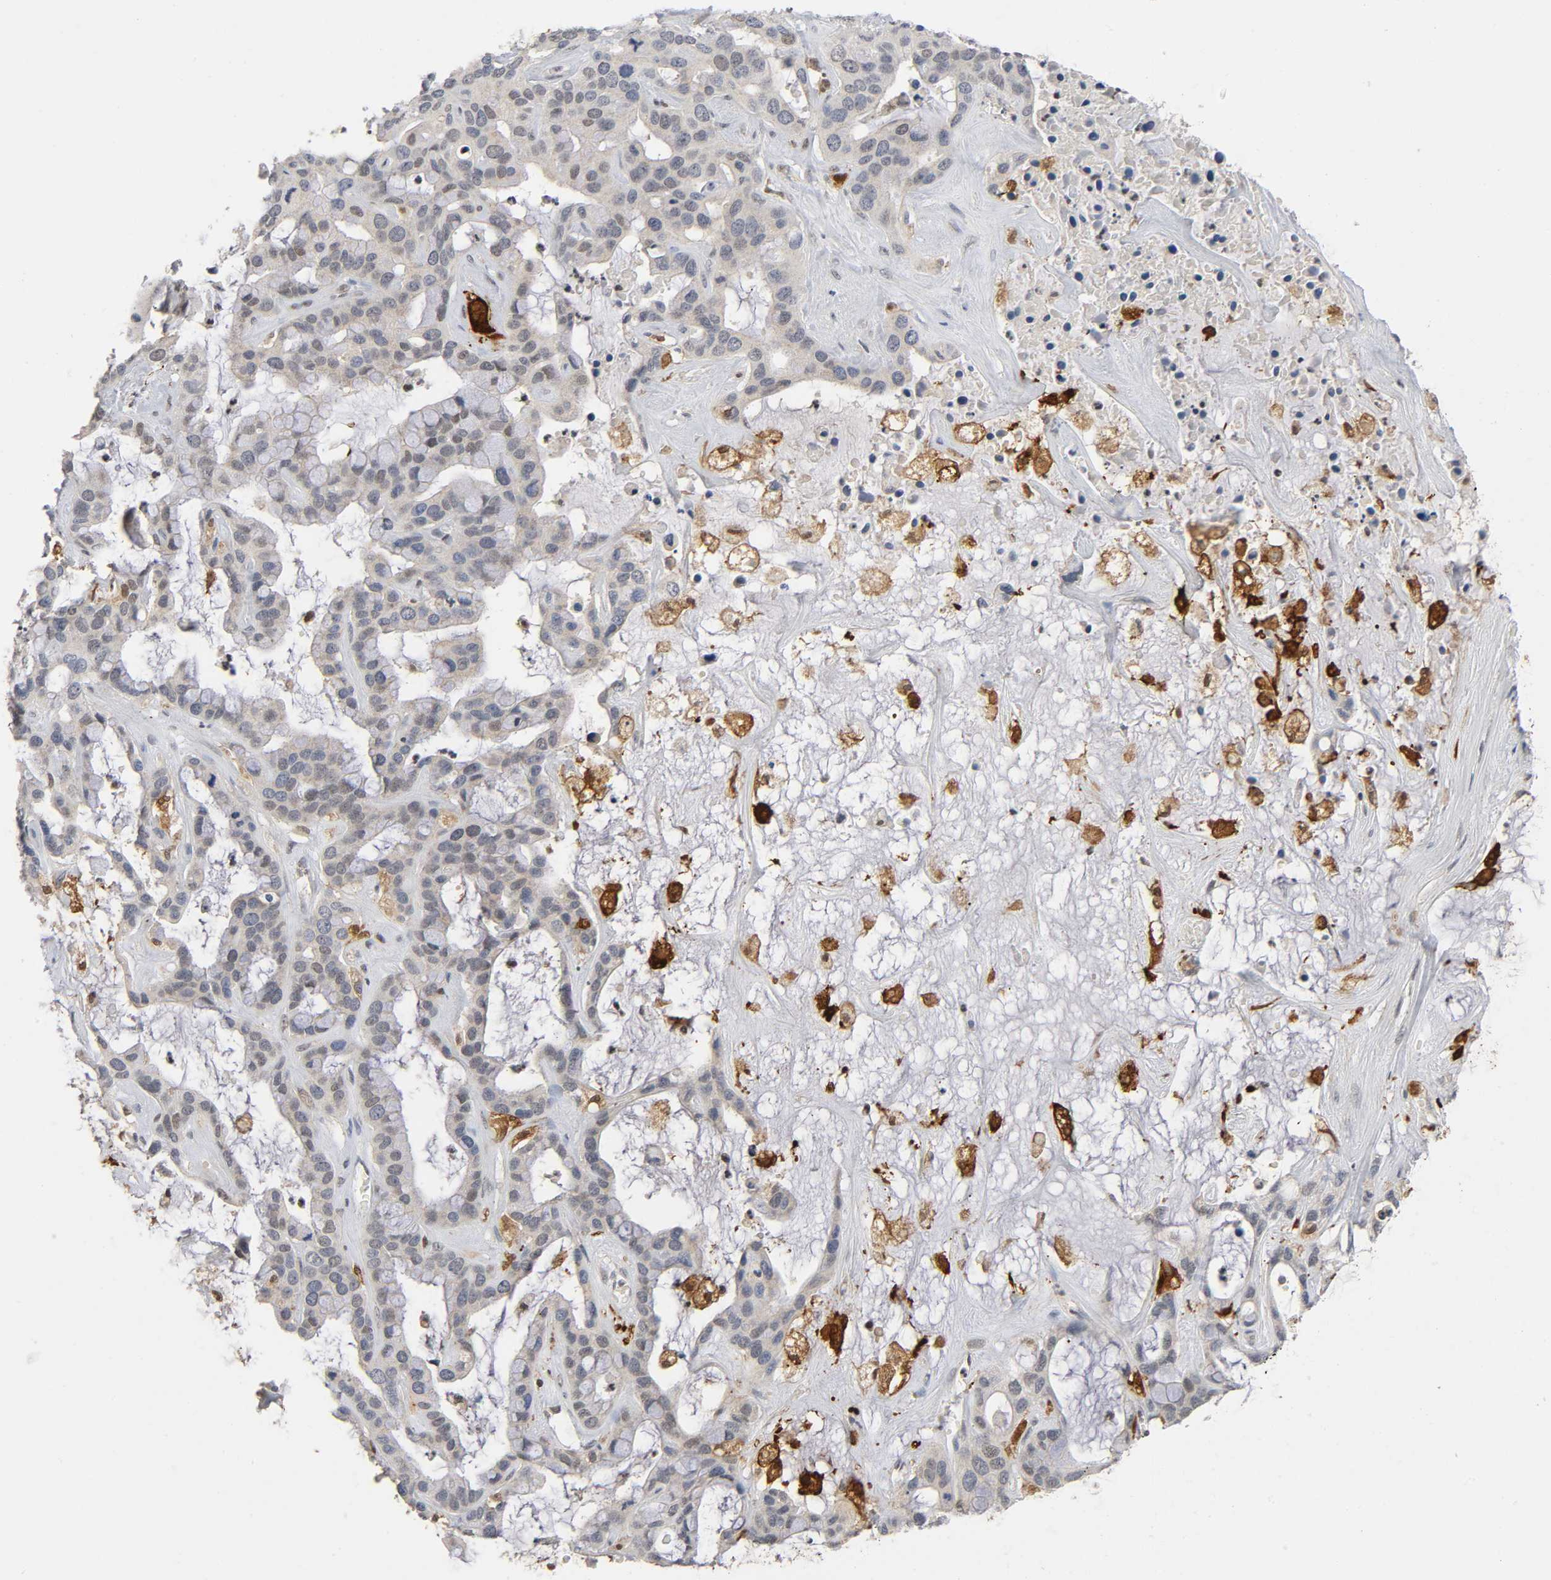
{"staining": {"intensity": "negative", "quantity": "none", "location": "none"}, "tissue": "liver cancer", "cell_type": "Tumor cells", "image_type": "cancer", "snomed": [{"axis": "morphology", "description": "Cholangiocarcinoma"}, {"axis": "topography", "description": "Liver"}], "caption": "DAB (3,3'-diaminobenzidine) immunohistochemical staining of liver cancer reveals no significant staining in tumor cells.", "gene": "KAT2B", "patient": {"sex": "female", "age": 65}}